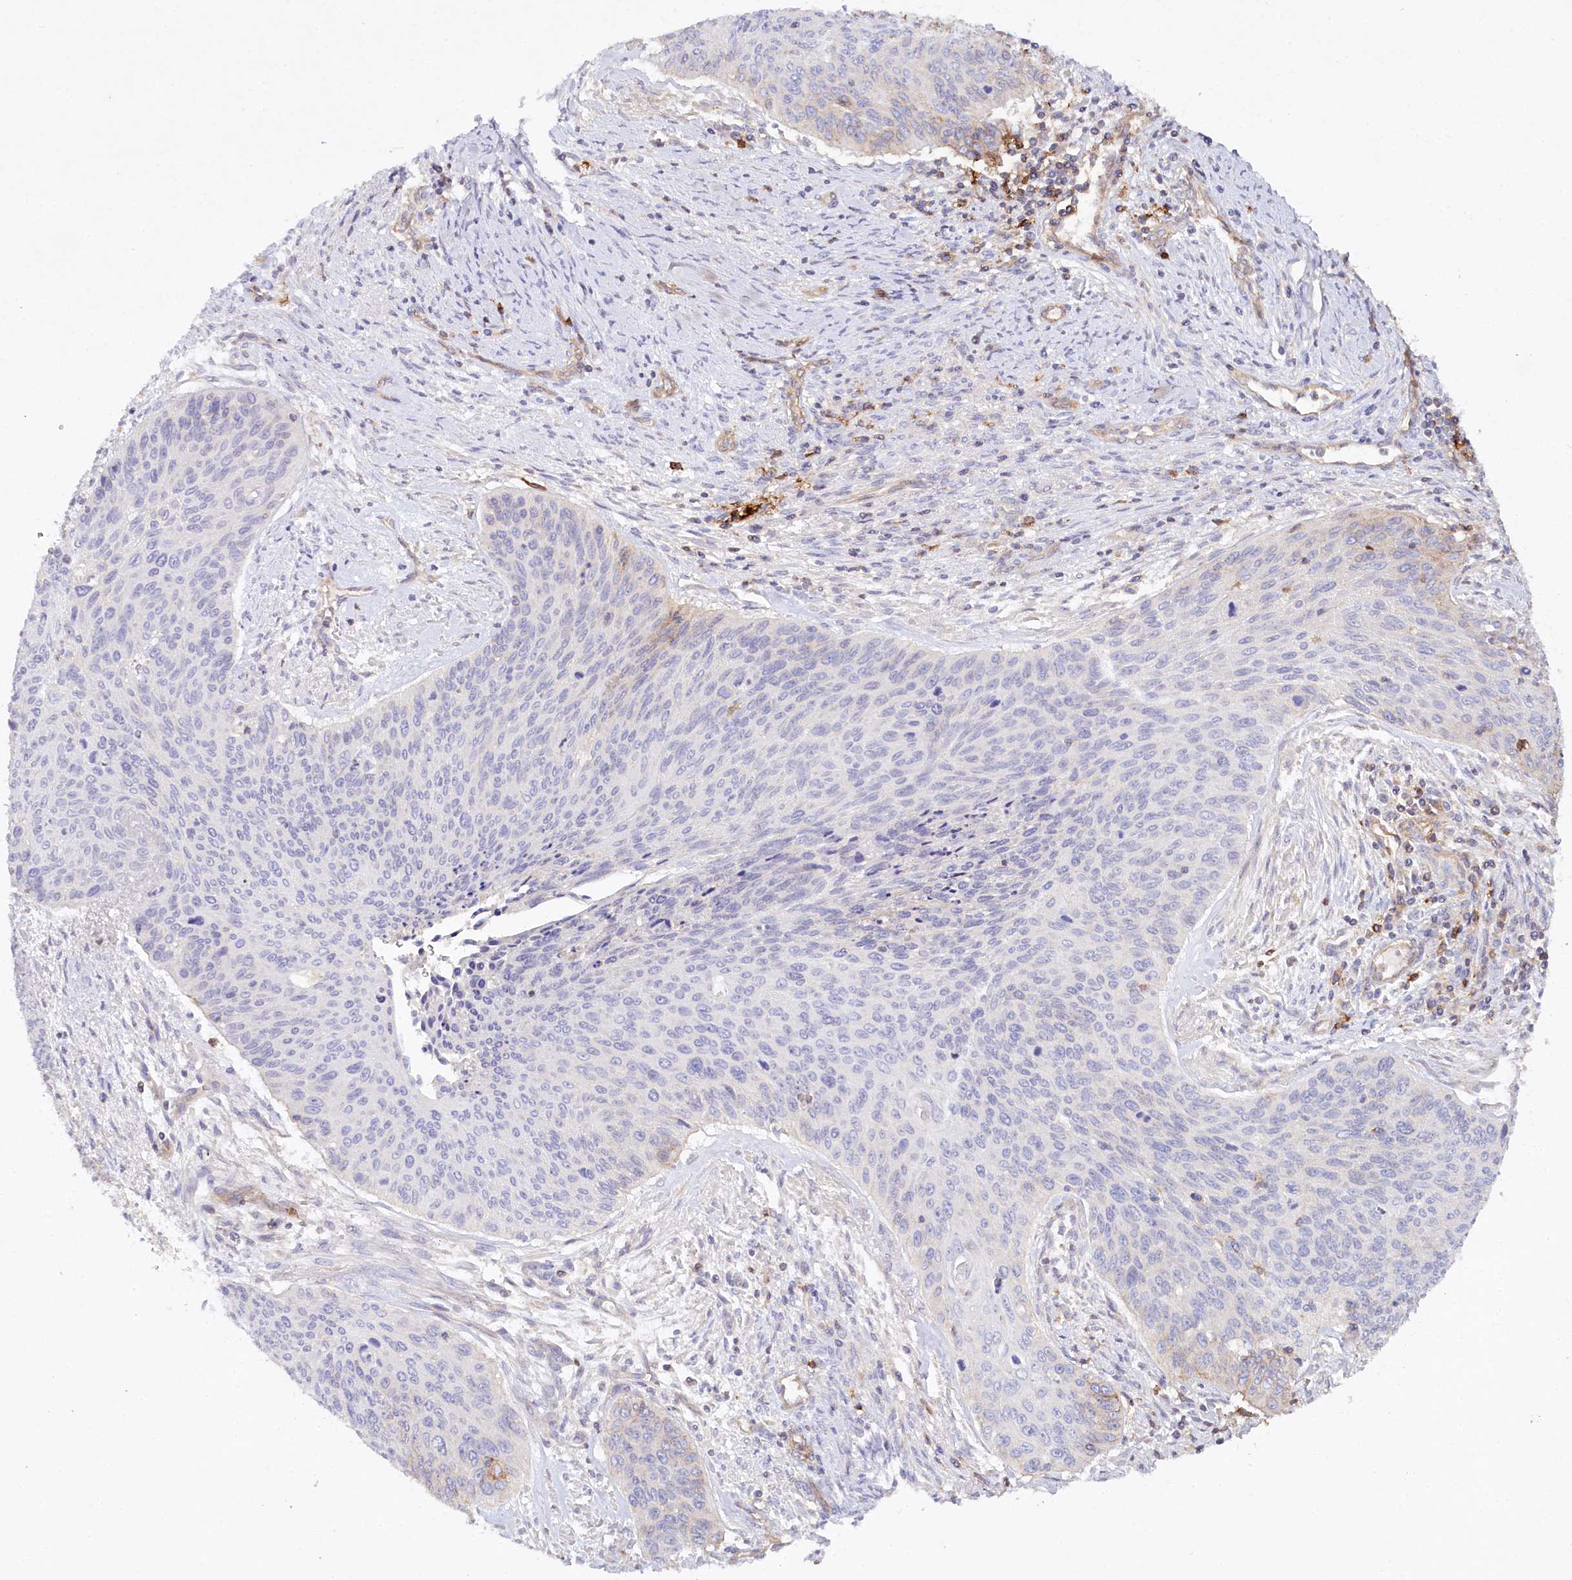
{"staining": {"intensity": "negative", "quantity": "none", "location": "none"}, "tissue": "cervical cancer", "cell_type": "Tumor cells", "image_type": "cancer", "snomed": [{"axis": "morphology", "description": "Squamous cell carcinoma, NOS"}, {"axis": "topography", "description": "Cervix"}], "caption": "Immunohistochemical staining of human cervical squamous cell carcinoma demonstrates no significant expression in tumor cells.", "gene": "RBP5", "patient": {"sex": "female", "age": 55}}